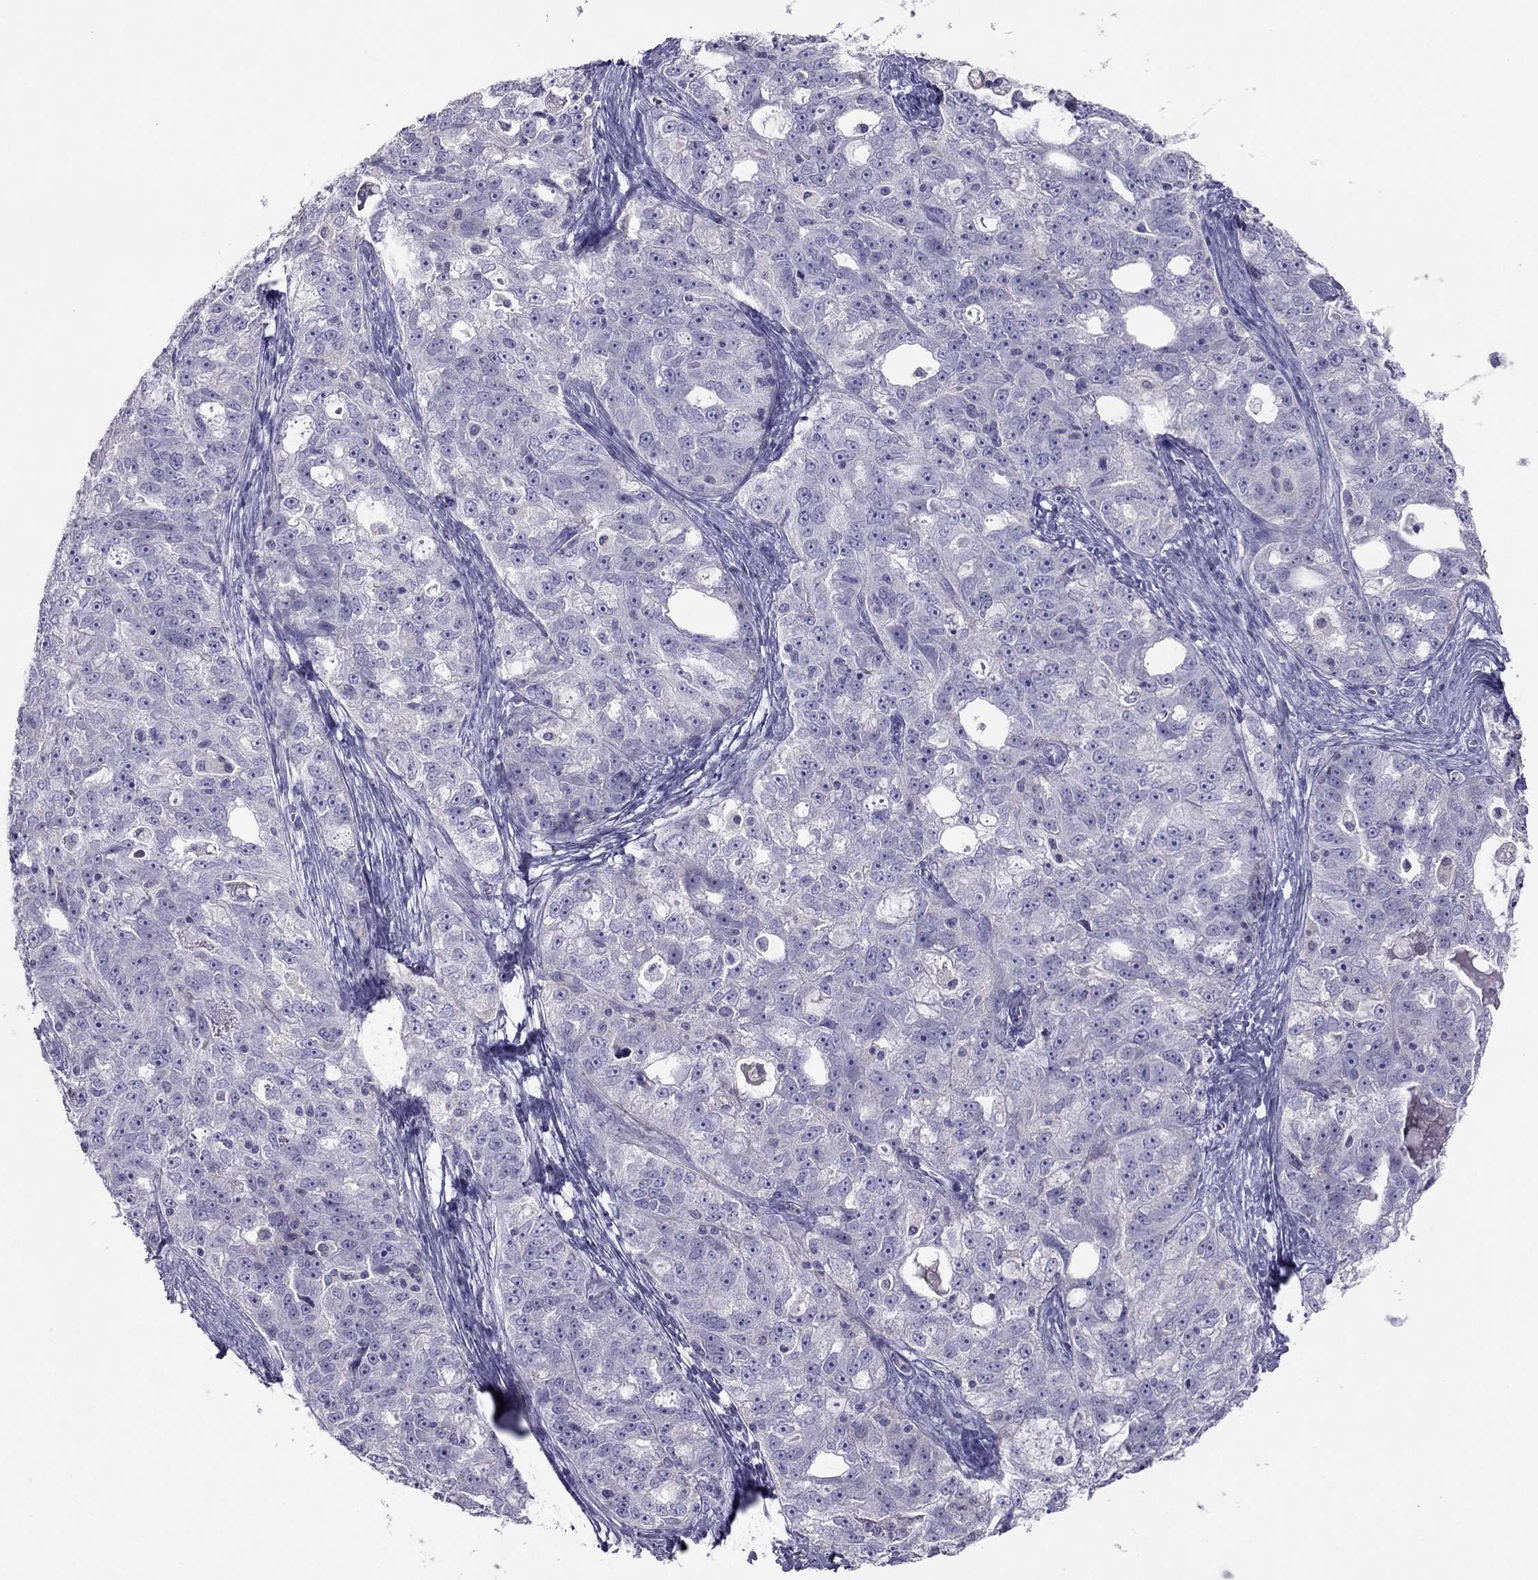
{"staining": {"intensity": "negative", "quantity": "none", "location": "none"}, "tissue": "ovarian cancer", "cell_type": "Tumor cells", "image_type": "cancer", "snomed": [{"axis": "morphology", "description": "Cystadenocarcinoma, serous, NOS"}, {"axis": "topography", "description": "Ovary"}], "caption": "Immunohistochemistry (IHC) photomicrograph of neoplastic tissue: human ovarian cancer stained with DAB (3,3'-diaminobenzidine) shows no significant protein expression in tumor cells. (DAB immunohistochemistry (IHC), high magnification).", "gene": "RGS8", "patient": {"sex": "female", "age": 51}}